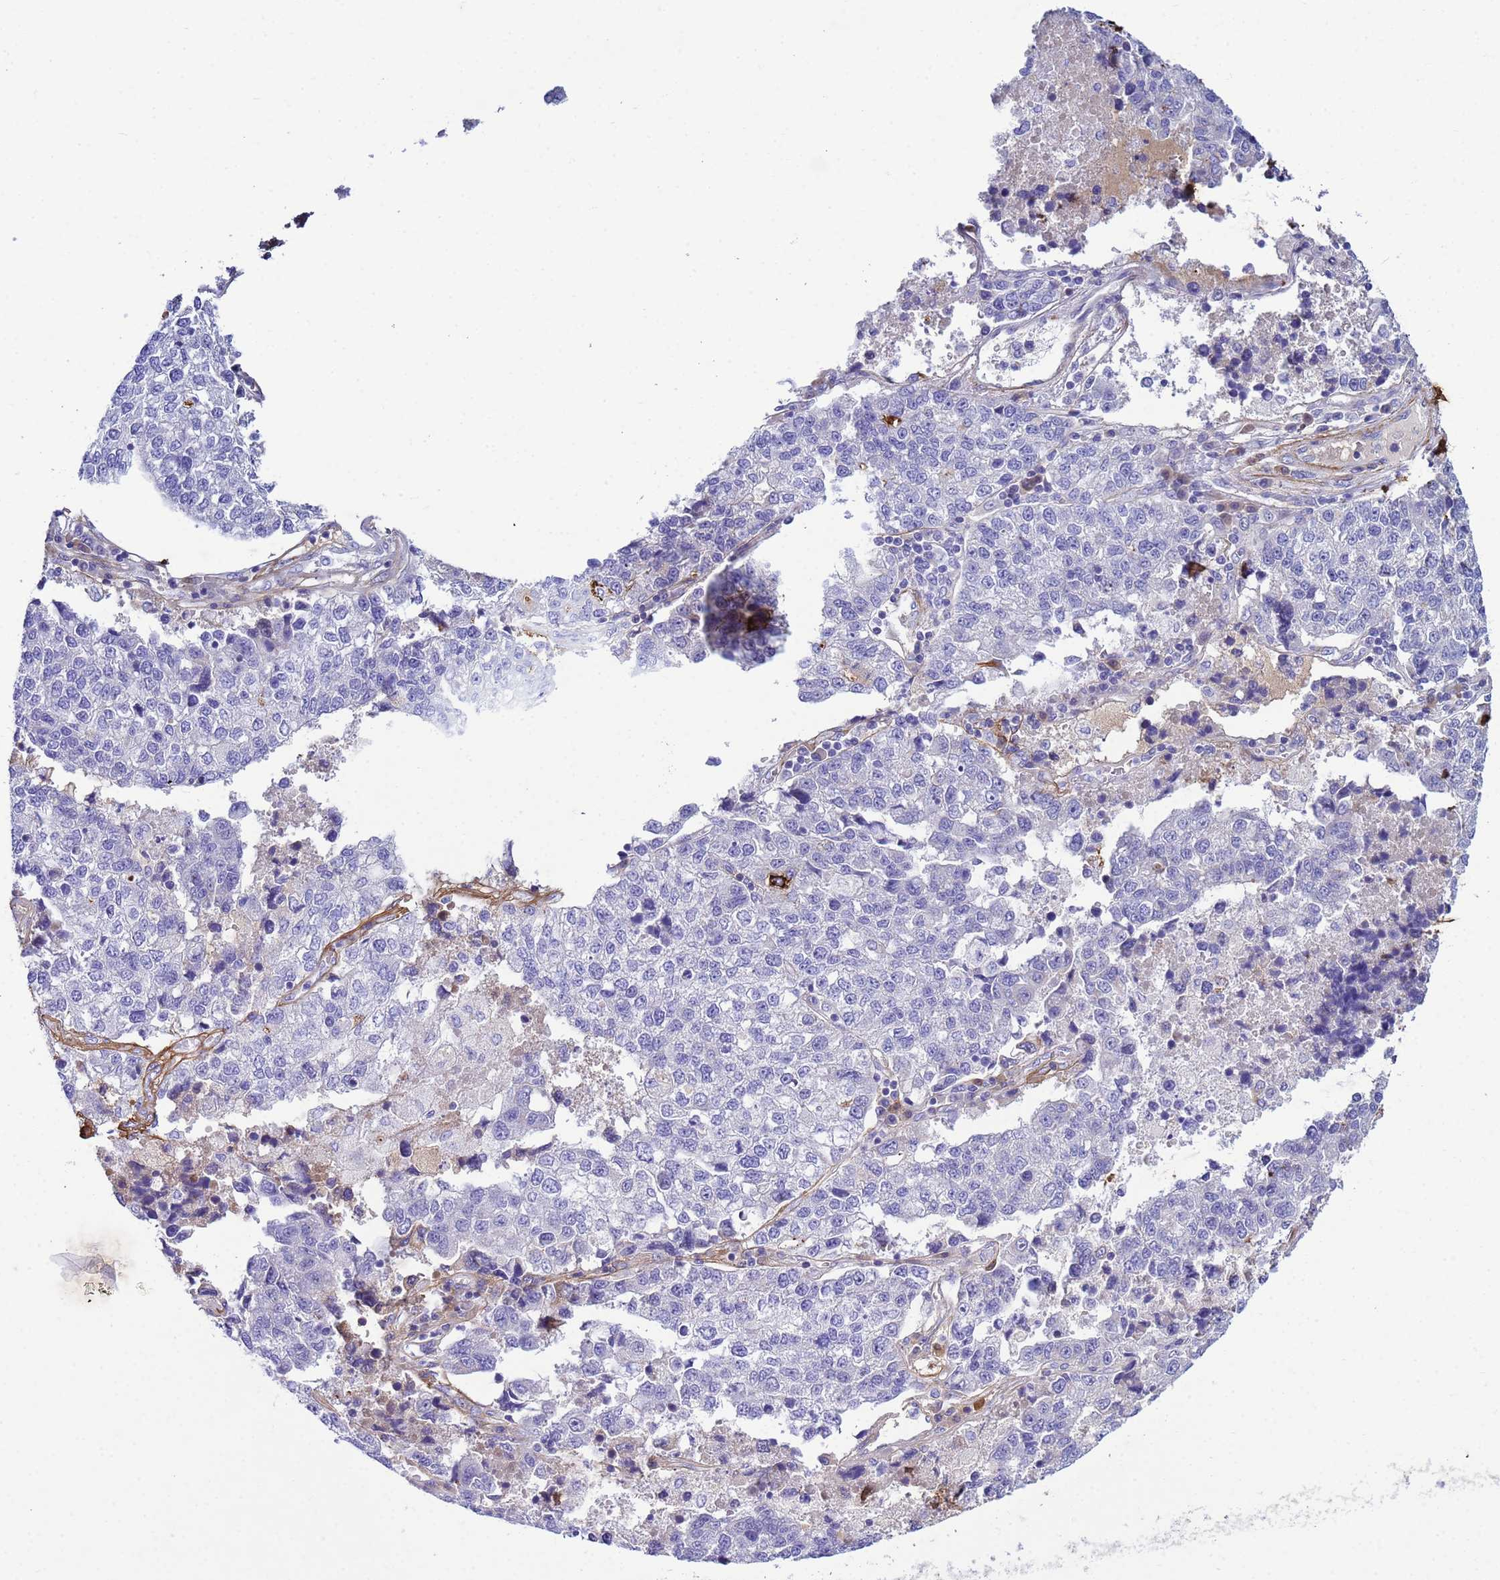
{"staining": {"intensity": "negative", "quantity": "none", "location": "none"}, "tissue": "lung cancer", "cell_type": "Tumor cells", "image_type": "cancer", "snomed": [{"axis": "morphology", "description": "Adenocarcinoma, NOS"}, {"axis": "topography", "description": "Lung"}], "caption": "Tumor cells are negative for protein expression in human adenocarcinoma (lung).", "gene": "P2RX7", "patient": {"sex": "male", "age": 49}}